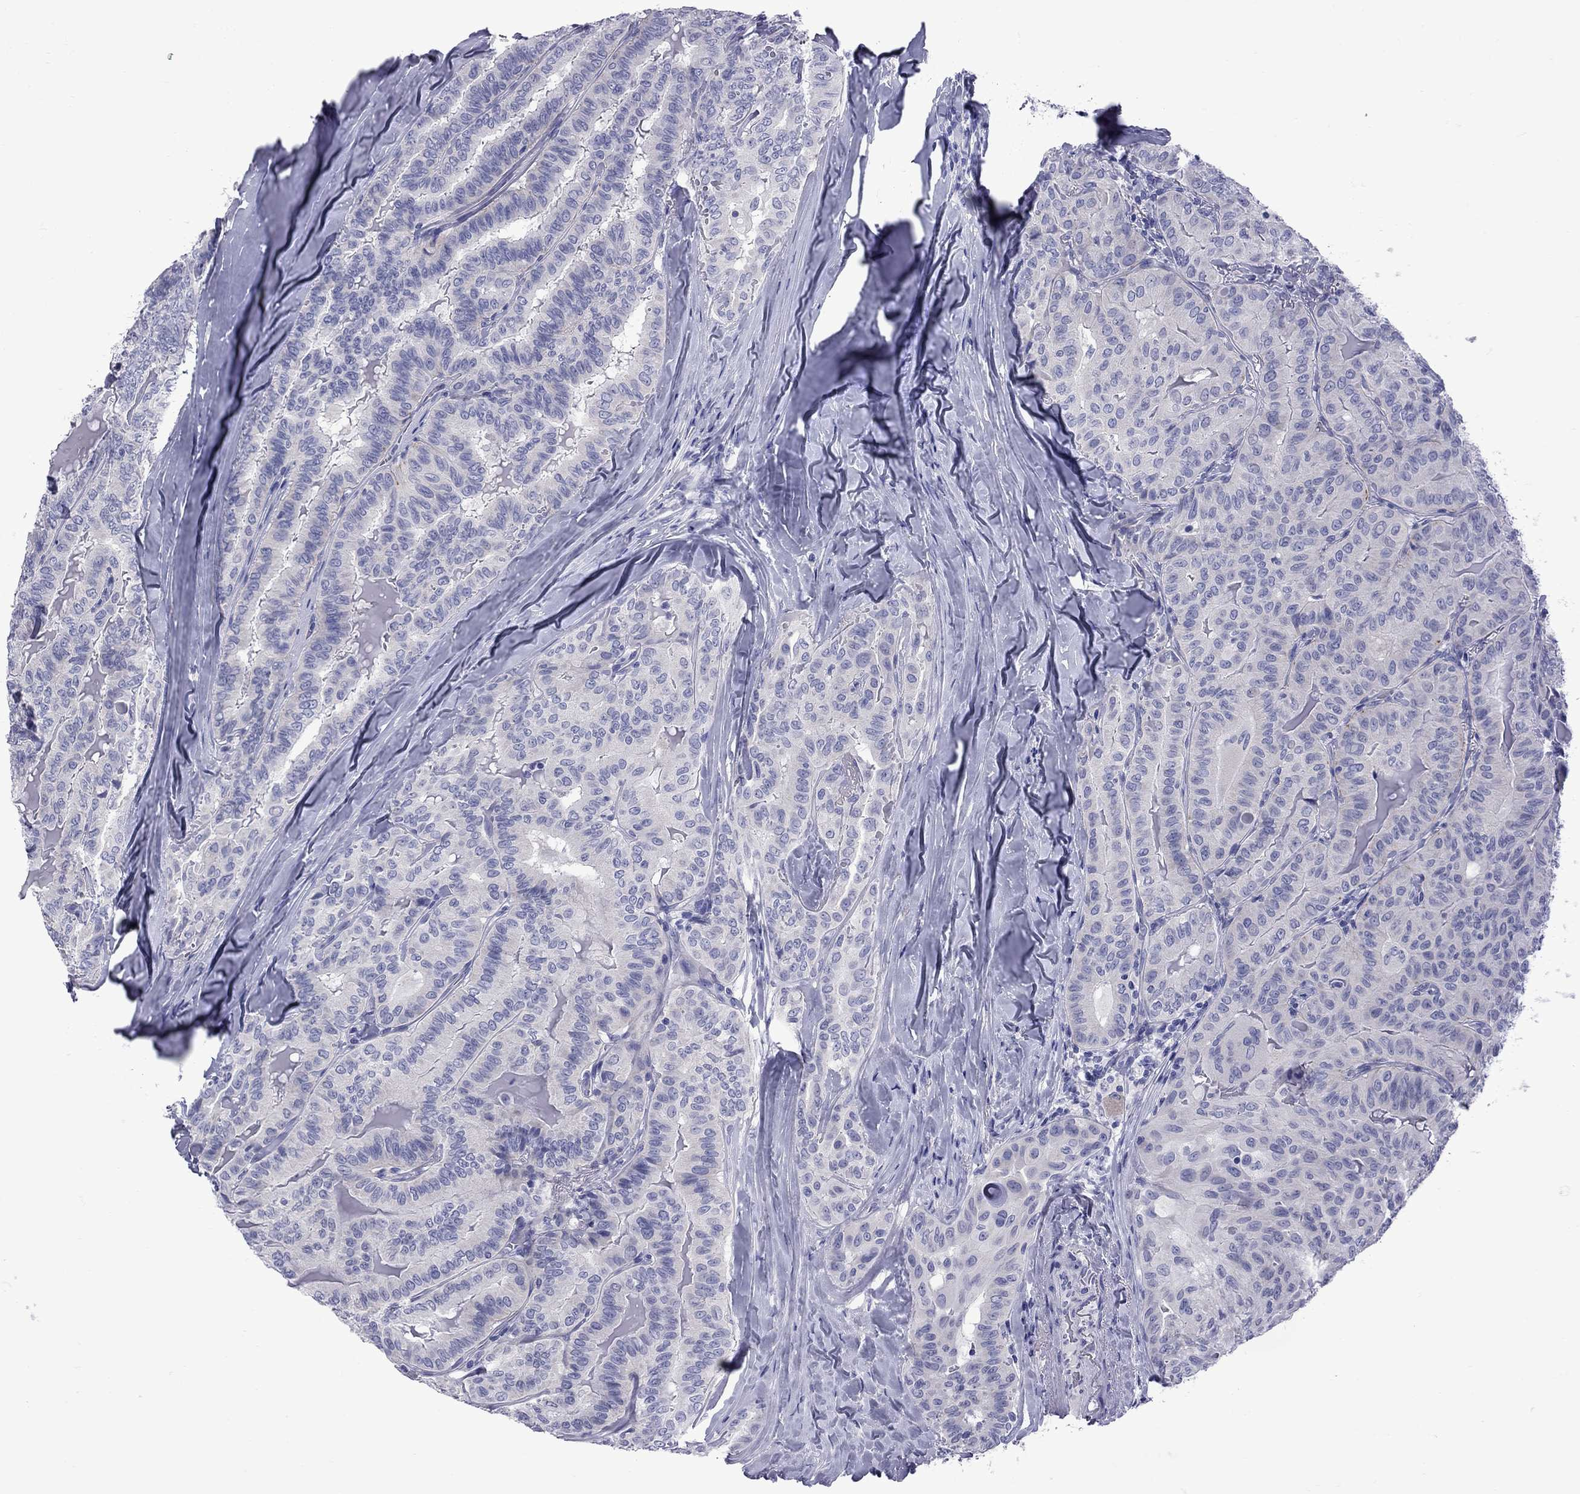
{"staining": {"intensity": "negative", "quantity": "none", "location": "none"}, "tissue": "thyroid cancer", "cell_type": "Tumor cells", "image_type": "cancer", "snomed": [{"axis": "morphology", "description": "Papillary adenocarcinoma, NOS"}, {"axis": "topography", "description": "Thyroid gland"}], "caption": "Papillary adenocarcinoma (thyroid) was stained to show a protein in brown. There is no significant positivity in tumor cells.", "gene": "EPPIN", "patient": {"sex": "female", "age": 68}}